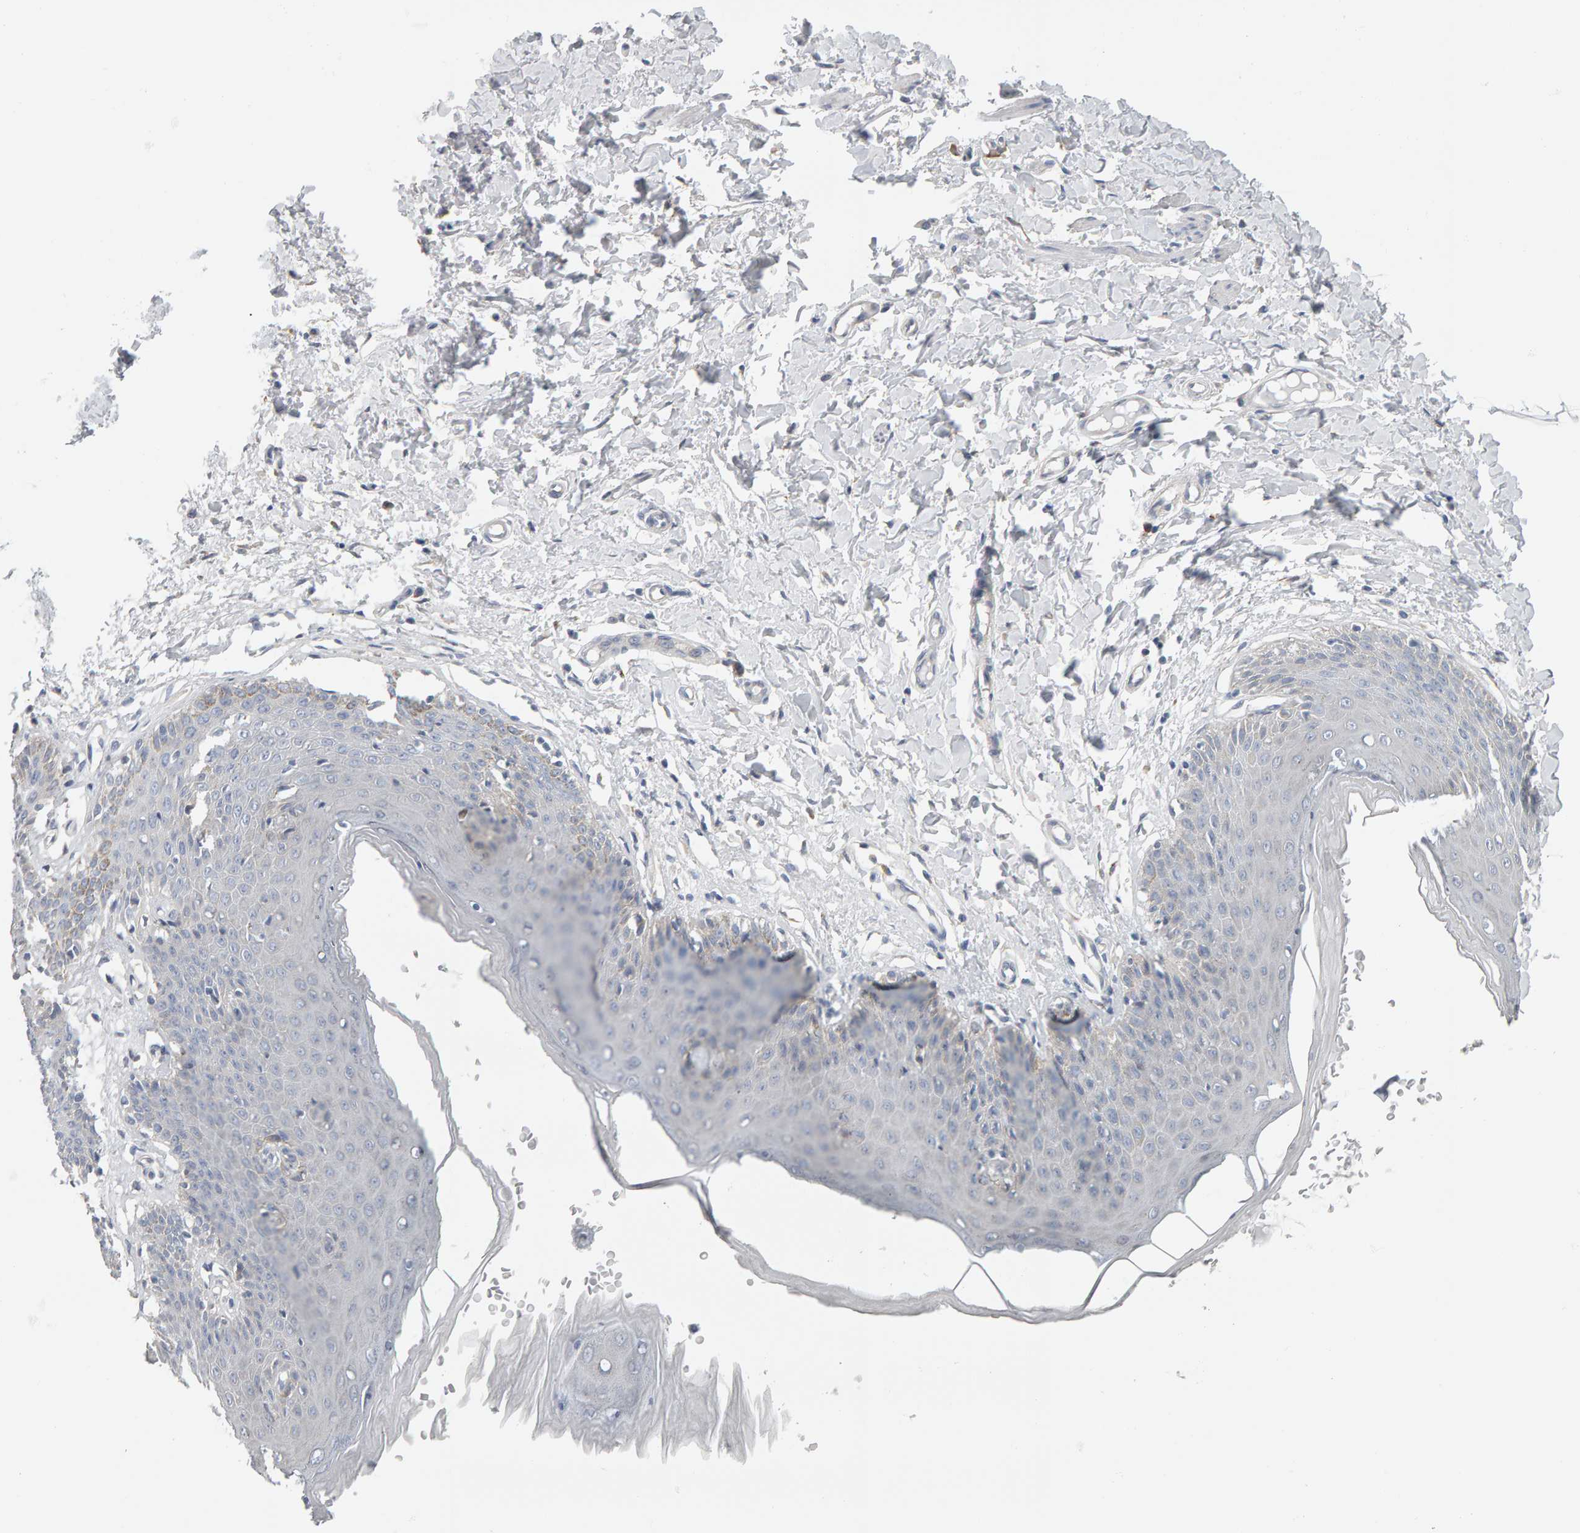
{"staining": {"intensity": "weak", "quantity": "<25%", "location": "cytoplasmic/membranous"}, "tissue": "skin", "cell_type": "Epidermal cells", "image_type": "normal", "snomed": [{"axis": "morphology", "description": "Normal tissue, NOS"}, {"axis": "topography", "description": "Vulva"}], "caption": "This is a histopathology image of immunohistochemistry (IHC) staining of unremarkable skin, which shows no positivity in epidermal cells.", "gene": "ADHFE1", "patient": {"sex": "female", "age": 66}}